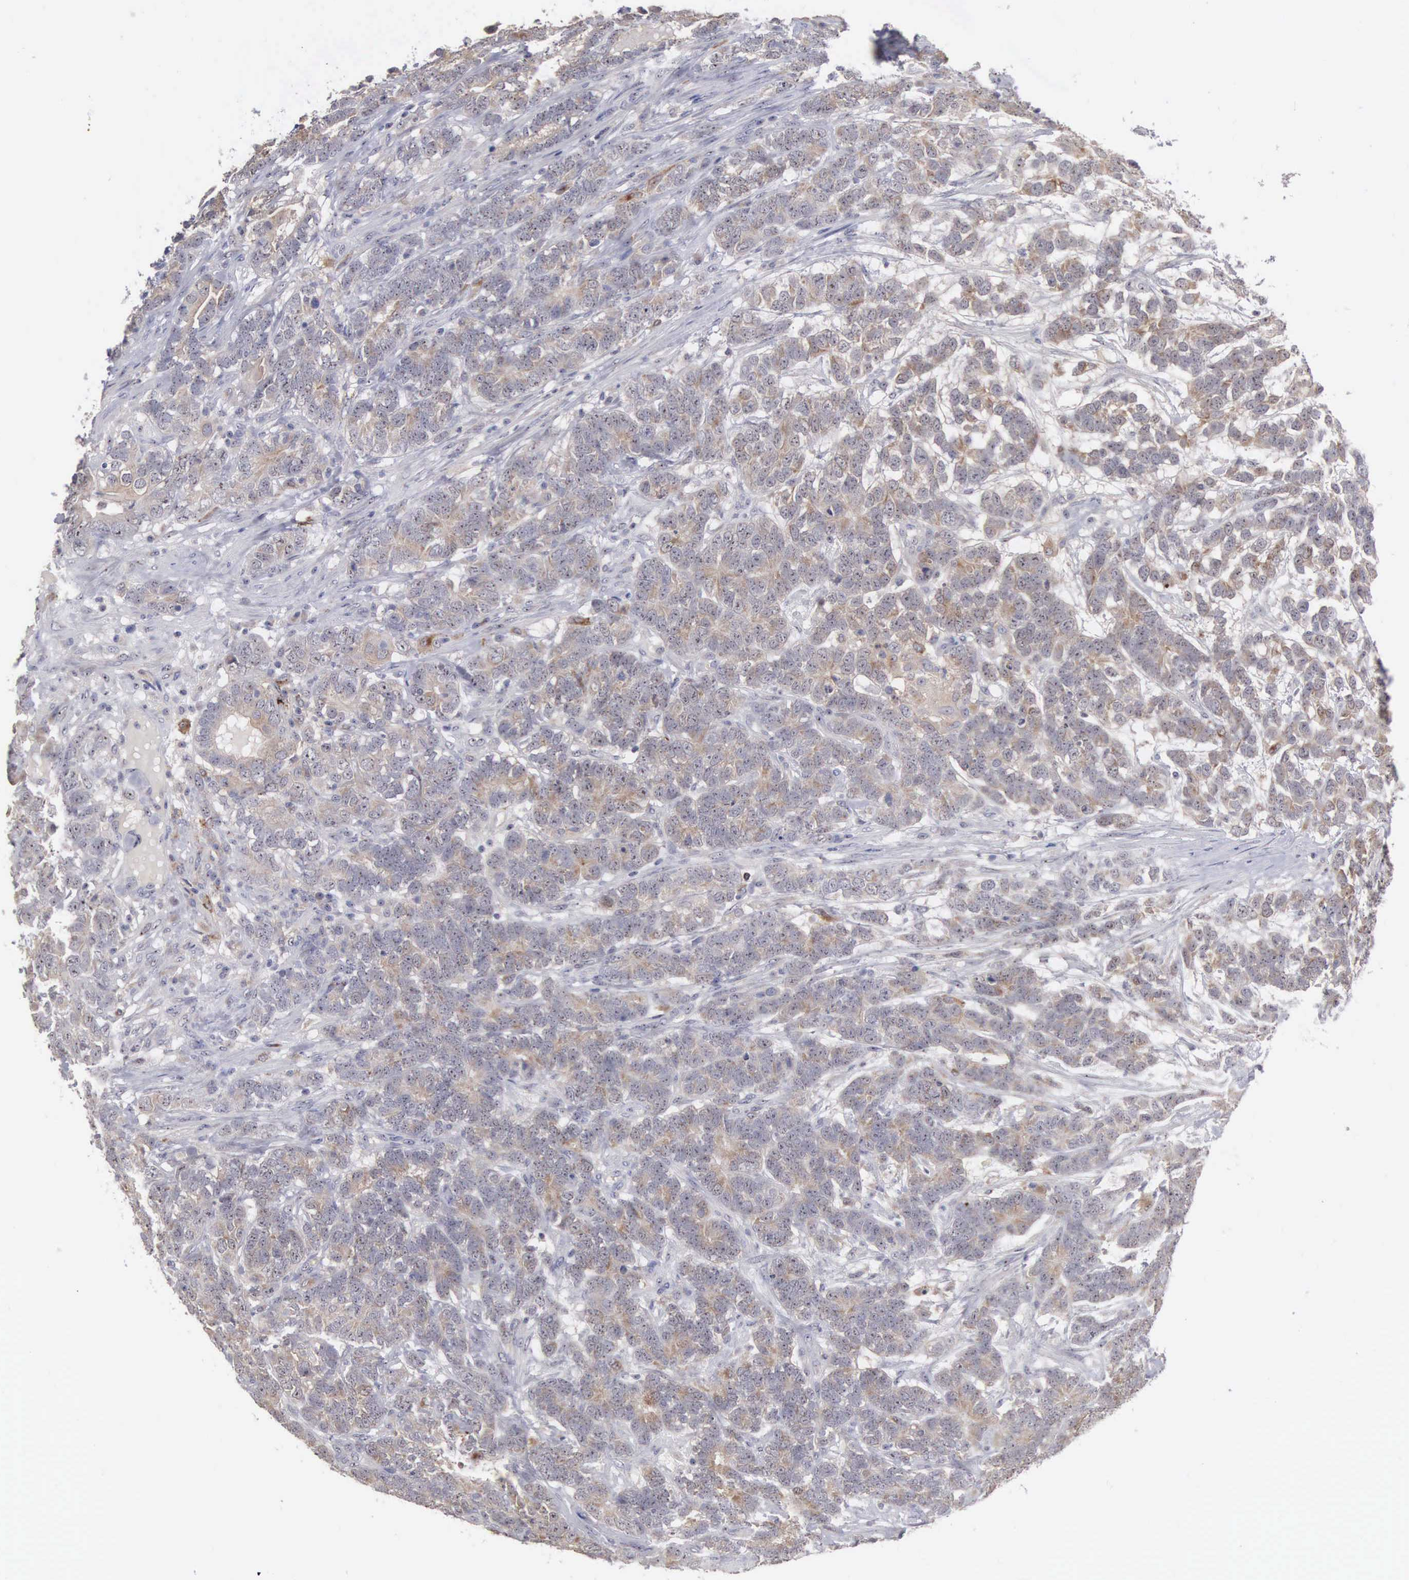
{"staining": {"intensity": "weak", "quantity": ">75%", "location": "cytoplasmic/membranous,nuclear"}, "tissue": "testis cancer", "cell_type": "Tumor cells", "image_type": "cancer", "snomed": [{"axis": "morphology", "description": "Carcinoma, Embryonal, NOS"}, {"axis": "topography", "description": "Testis"}], "caption": "A micrograph of human embryonal carcinoma (testis) stained for a protein exhibits weak cytoplasmic/membranous and nuclear brown staining in tumor cells.", "gene": "AMN", "patient": {"sex": "male", "age": 26}}